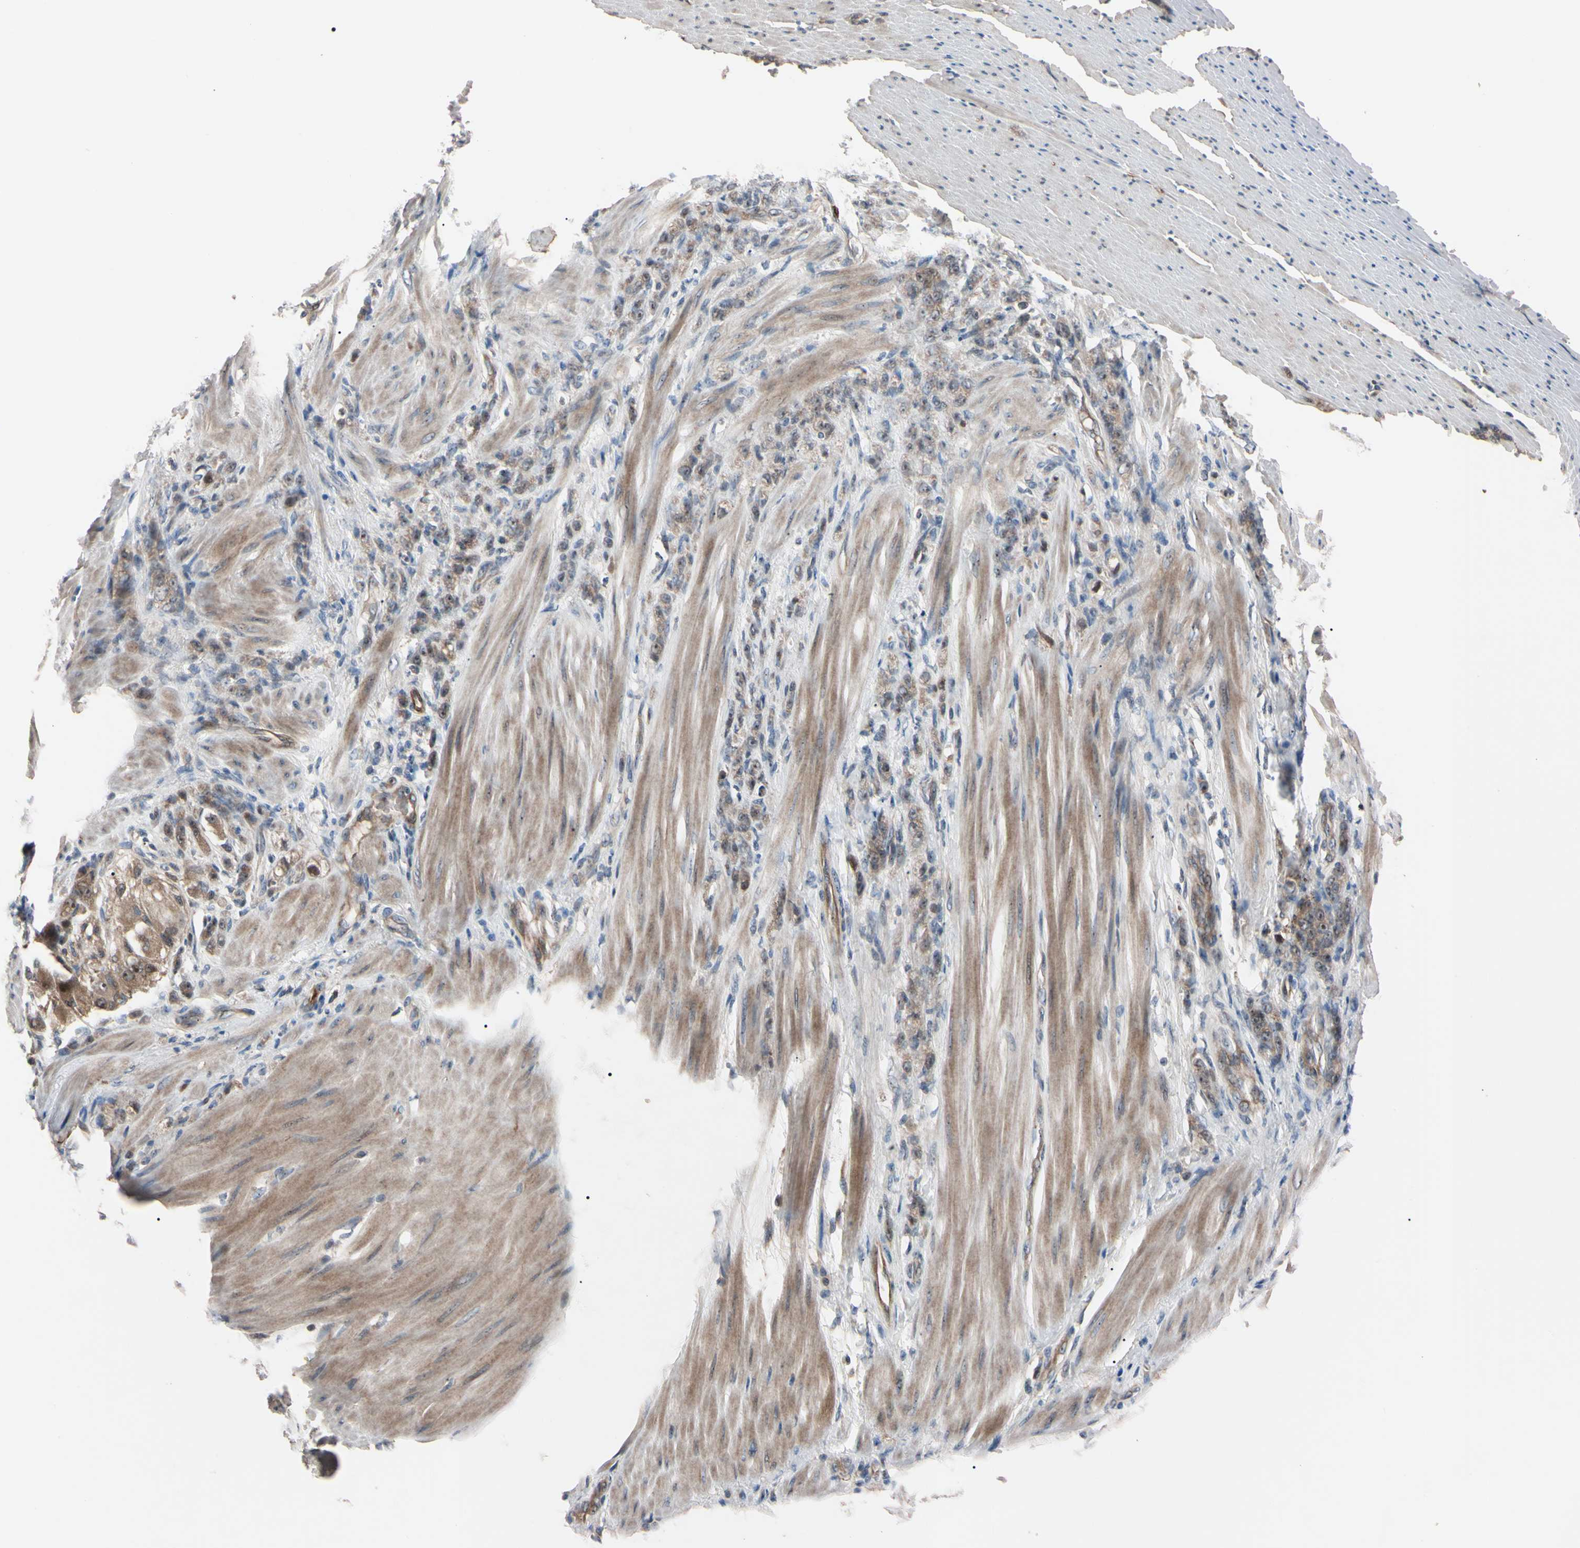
{"staining": {"intensity": "weak", "quantity": ">75%", "location": "cytoplasmic/membranous,nuclear"}, "tissue": "stomach cancer", "cell_type": "Tumor cells", "image_type": "cancer", "snomed": [{"axis": "morphology", "description": "Adenocarcinoma, NOS"}, {"axis": "topography", "description": "Stomach"}], "caption": "A brown stain highlights weak cytoplasmic/membranous and nuclear staining of a protein in human stomach cancer (adenocarcinoma) tumor cells.", "gene": "TRAF5", "patient": {"sex": "male", "age": 82}}